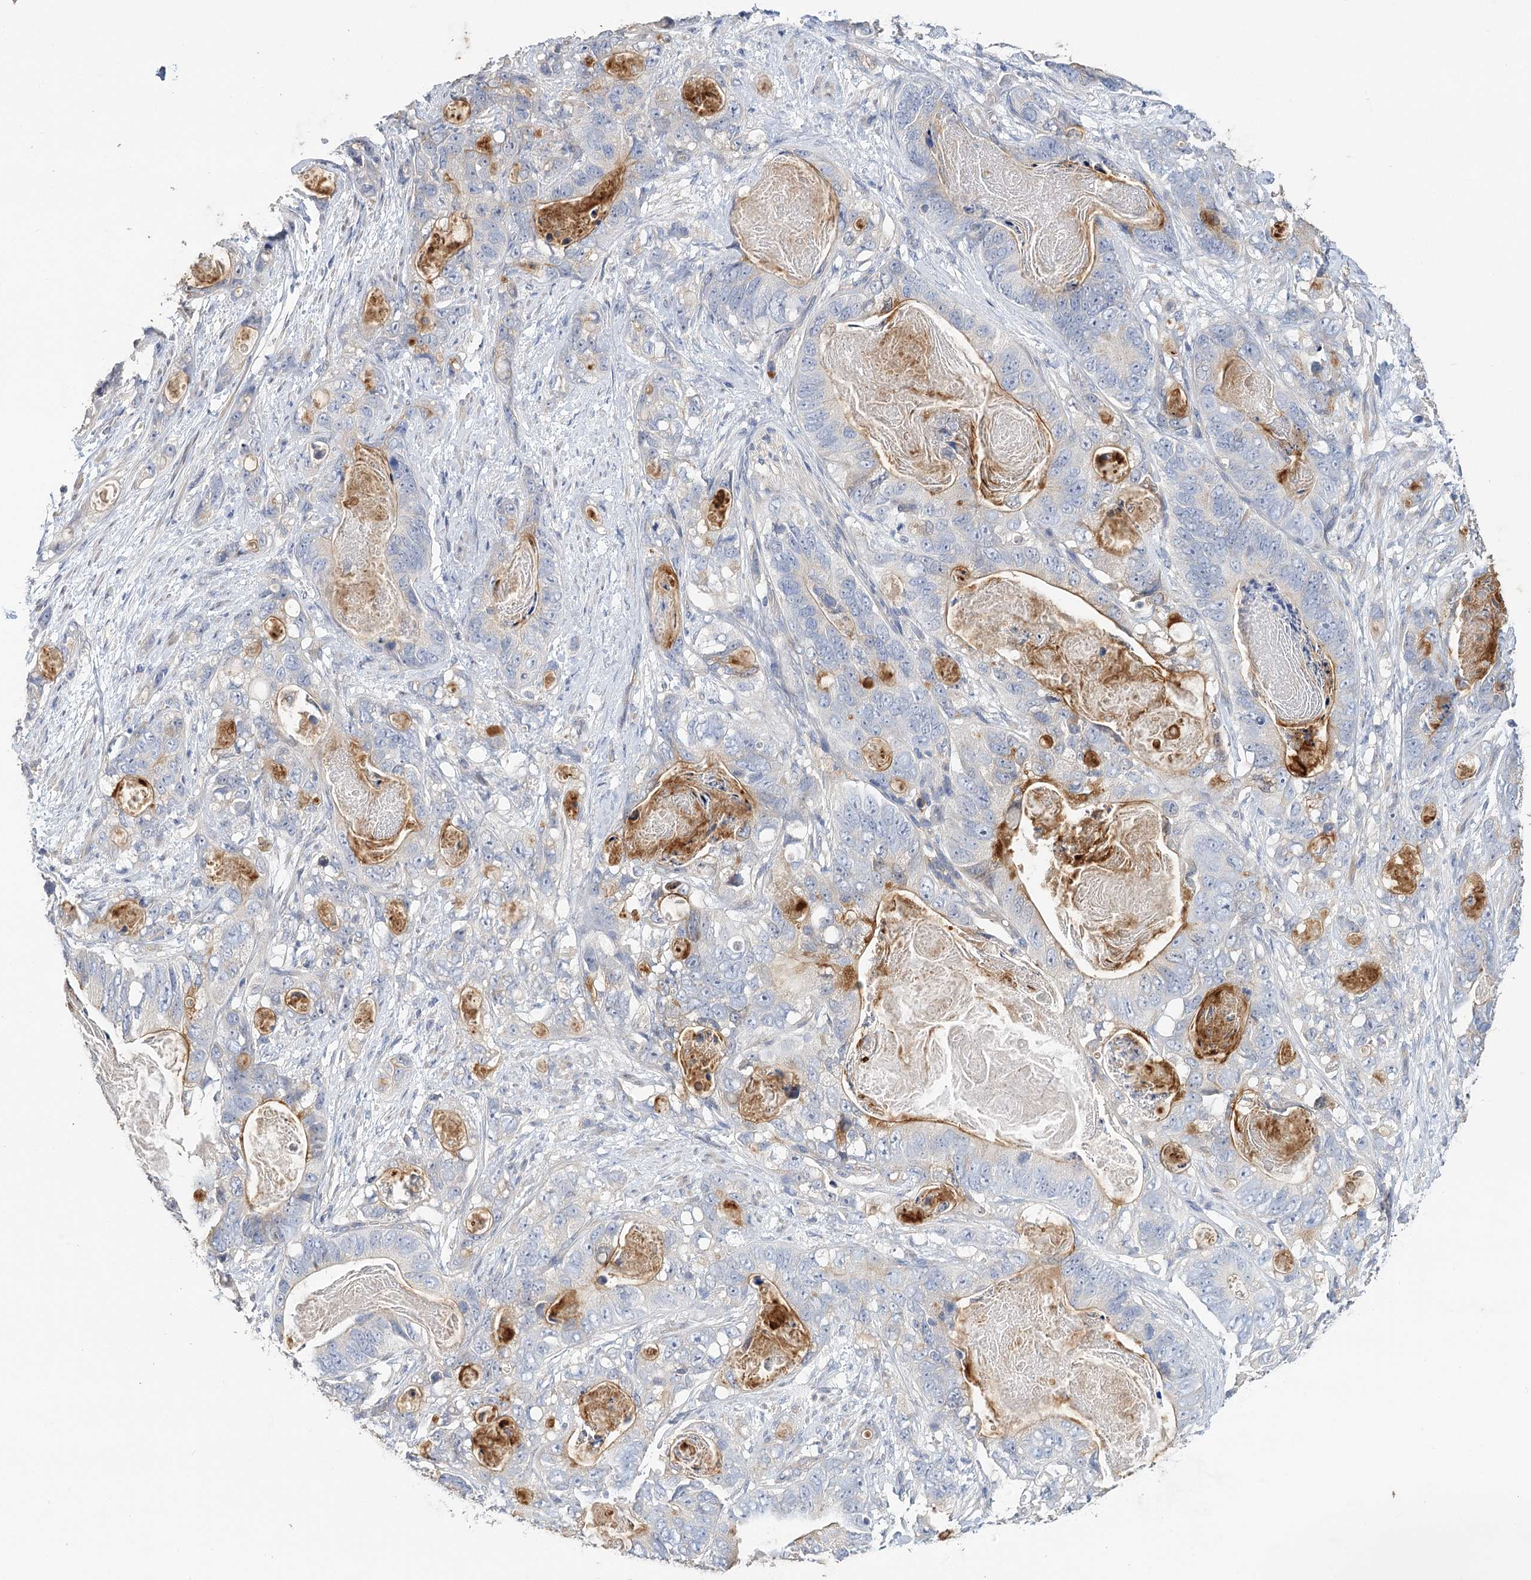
{"staining": {"intensity": "negative", "quantity": "none", "location": "none"}, "tissue": "stomach cancer", "cell_type": "Tumor cells", "image_type": "cancer", "snomed": [{"axis": "morphology", "description": "Normal tissue, NOS"}, {"axis": "morphology", "description": "Adenocarcinoma, NOS"}, {"axis": "topography", "description": "Stomach"}], "caption": "An immunohistochemistry (IHC) photomicrograph of stomach adenocarcinoma is shown. There is no staining in tumor cells of stomach adenocarcinoma. Nuclei are stained in blue.", "gene": "EPB41L5", "patient": {"sex": "female", "age": 89}}